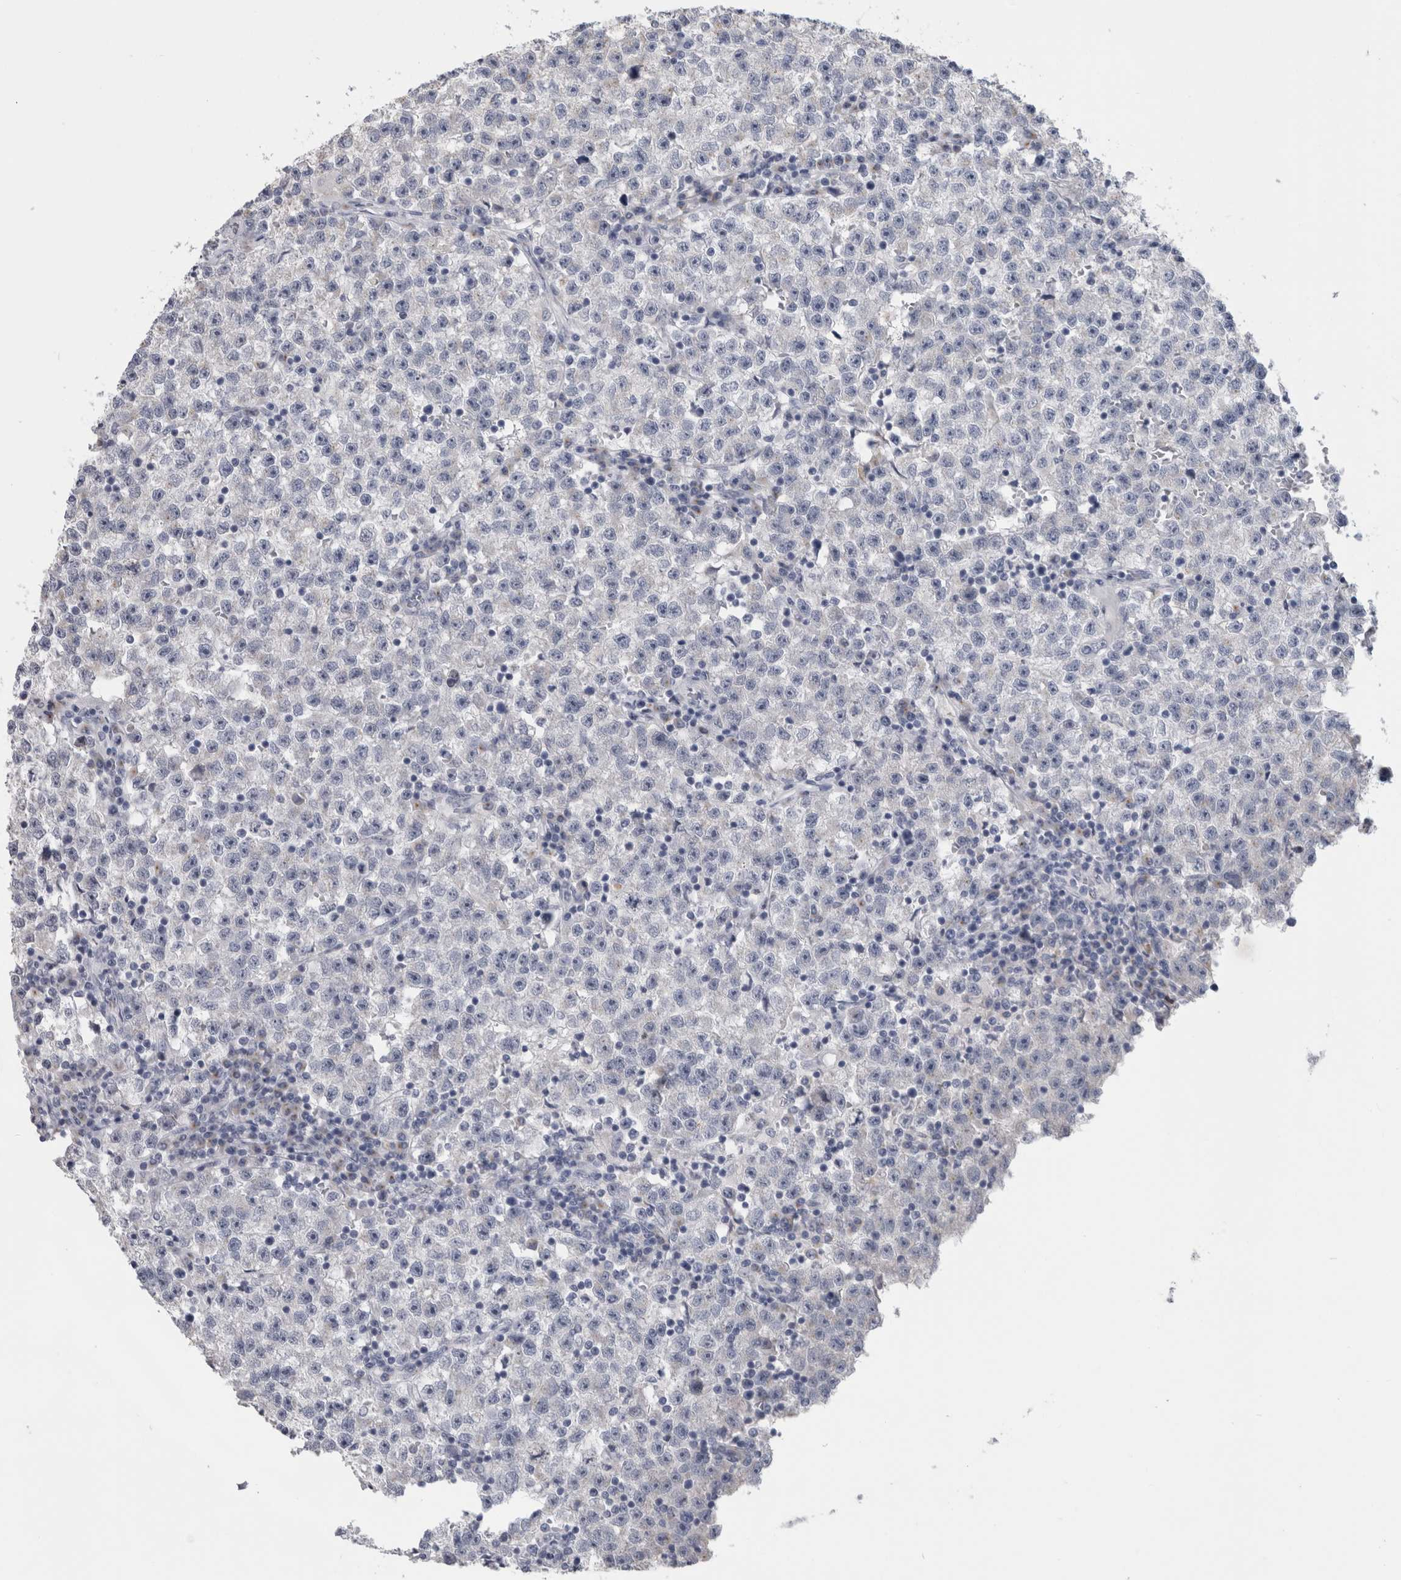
{"staining": {"intensity": "negative", "quantity": "none", "location": "none"}, "tissue": "testis cancer", "cell_type": "Tumor cells", "image_type": "cancer", "snomed": [{"axis": "morphology", "description": "Seminoma, NOS"}, {"axis": "topography", "description": "Testis"}], "caption": "Tumor cells are negative for brown protein staining in seminoma (testis).", "gene": "AKAP9", "patient": {"sex": "male", "age": 22}}